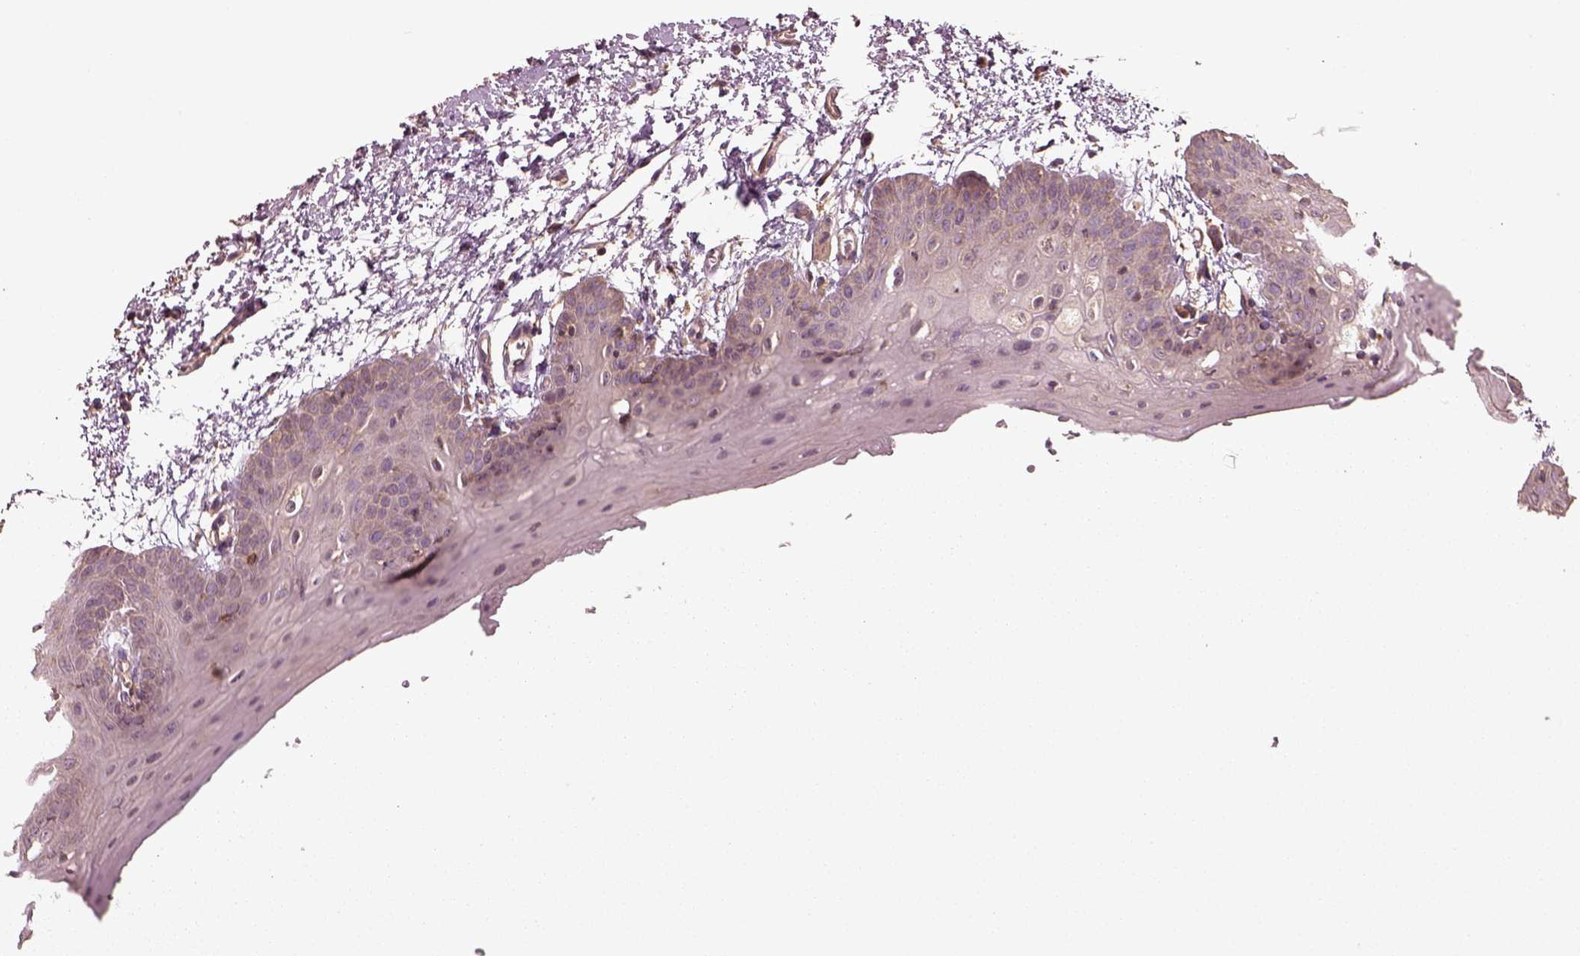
{"staining": {"intensity": "moderate", "quantity": "<25%", "location": "cytoplasmic/membranous"}, "tissue": "oral mucosa", "cell_type": "Squamous epithelial cells", "image_type": "normal", "snomed": [{"axis": "morphology", "description": "Normal tissue, NOS"}, {"axis": "morphology", "description": "Squamous cell carcinoma, NOS"}, {"axis": "topography", "description": "Oral tissue"}, {"axis": "topography", "description": "Head-Neck"}], "caption": "An IHC micrograph of normal tissue is shown. Protein staining in brown highlights moderate cytoplasmic/membranous positivity in oral mucosa within squamous epithelial cells.", "gene": "TRADD", "patient": {"sex": "female", "age": 50}}